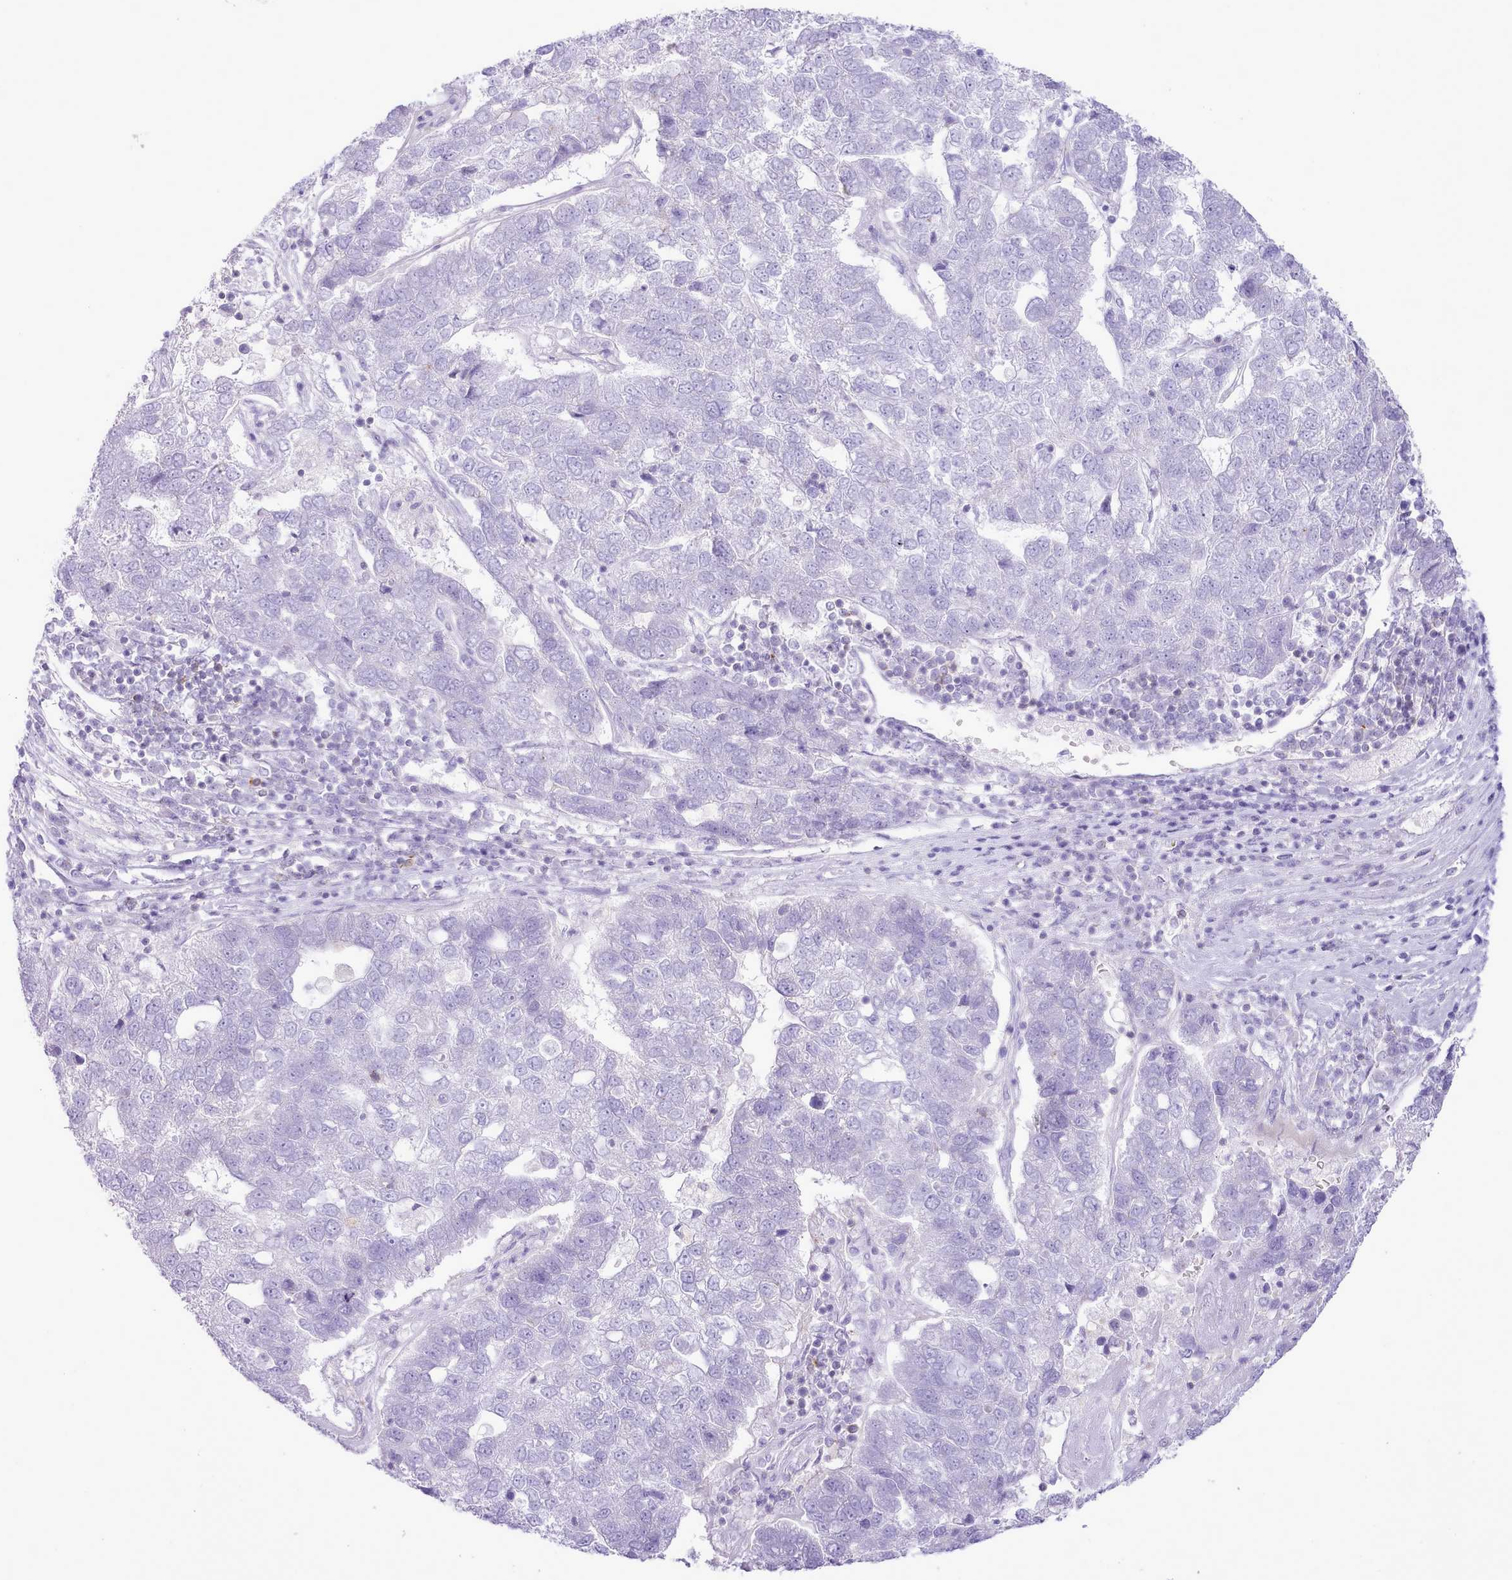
{"staining": {"intensity": "negative", "quantity": "none", "location": "none"}, "tissue": "pancreatic cancer", "cell_type": "Tumor cells", "image_type": "cancer", "snomed": [{"axis": "morphology", "description": "Adenocarcinoma, NOS"}, {"axis": "topography", "description": "Pancreas"}], "caption": "A photomicrograph of human pancreatic cancer (adenocarcinoma) is negative for staining in tumor cells.", "gene": "MDFI", "patient": {"sex": "female", "age": 61}}